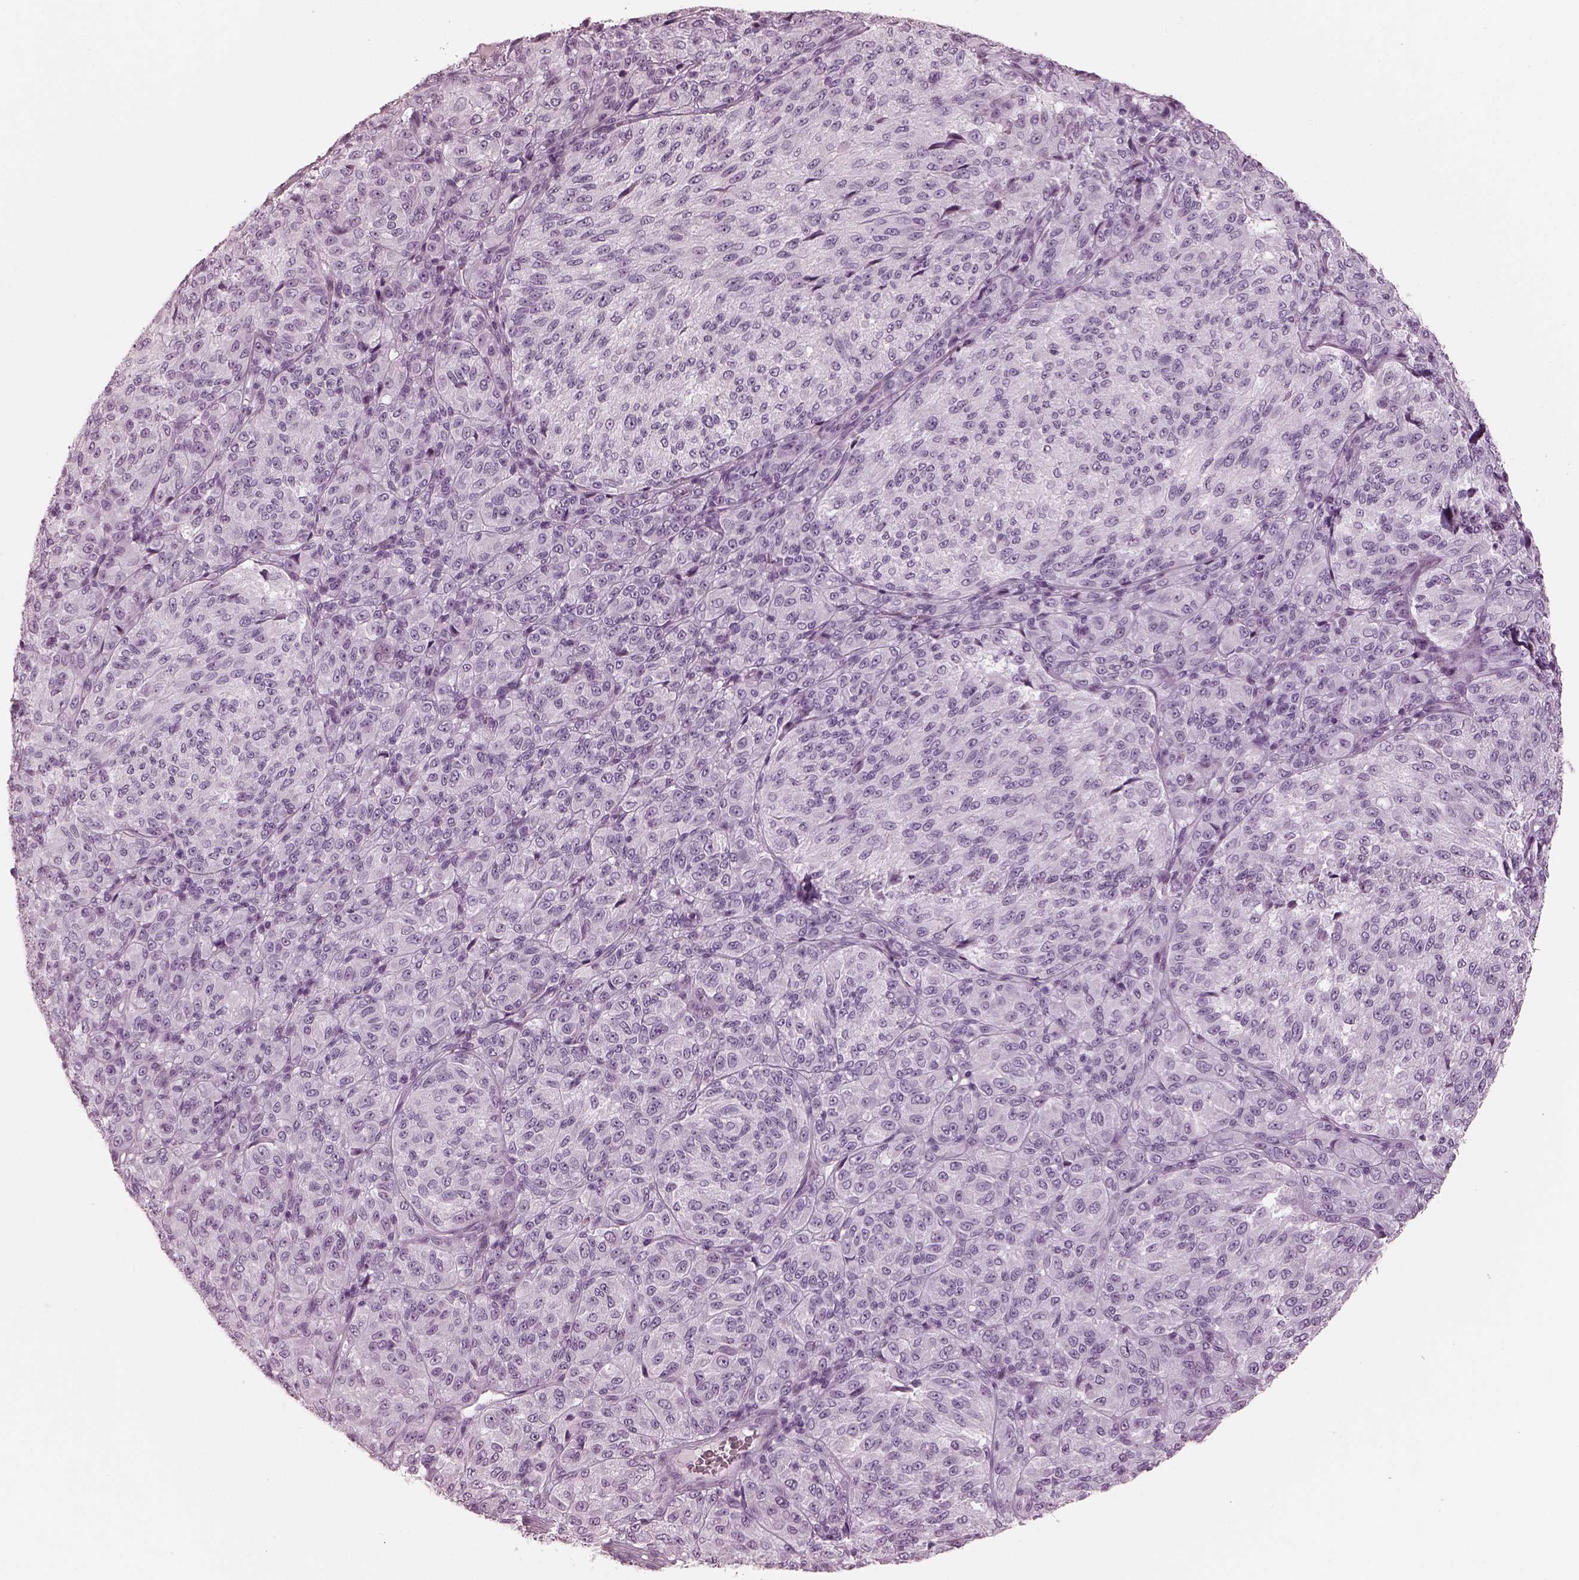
{"staining": {"intensity": "negative", "quantity": "none", "location": "none"}, "tissue": "melanoma", "cell_type": "Tumor cells", "image_type": "cancer", "snomed": [{"axis": "morphology", "description": "Malignant melanoma, Metastatic site"}, {"axis": "topography", "description": "Brain"}], "caption": "This is a image of immunohistochemistry (IHC) staining of melanoma, which shows no expression in tumor cells.", "gene": "OPN4", "patient": {"sex": "female", "age": 56}}